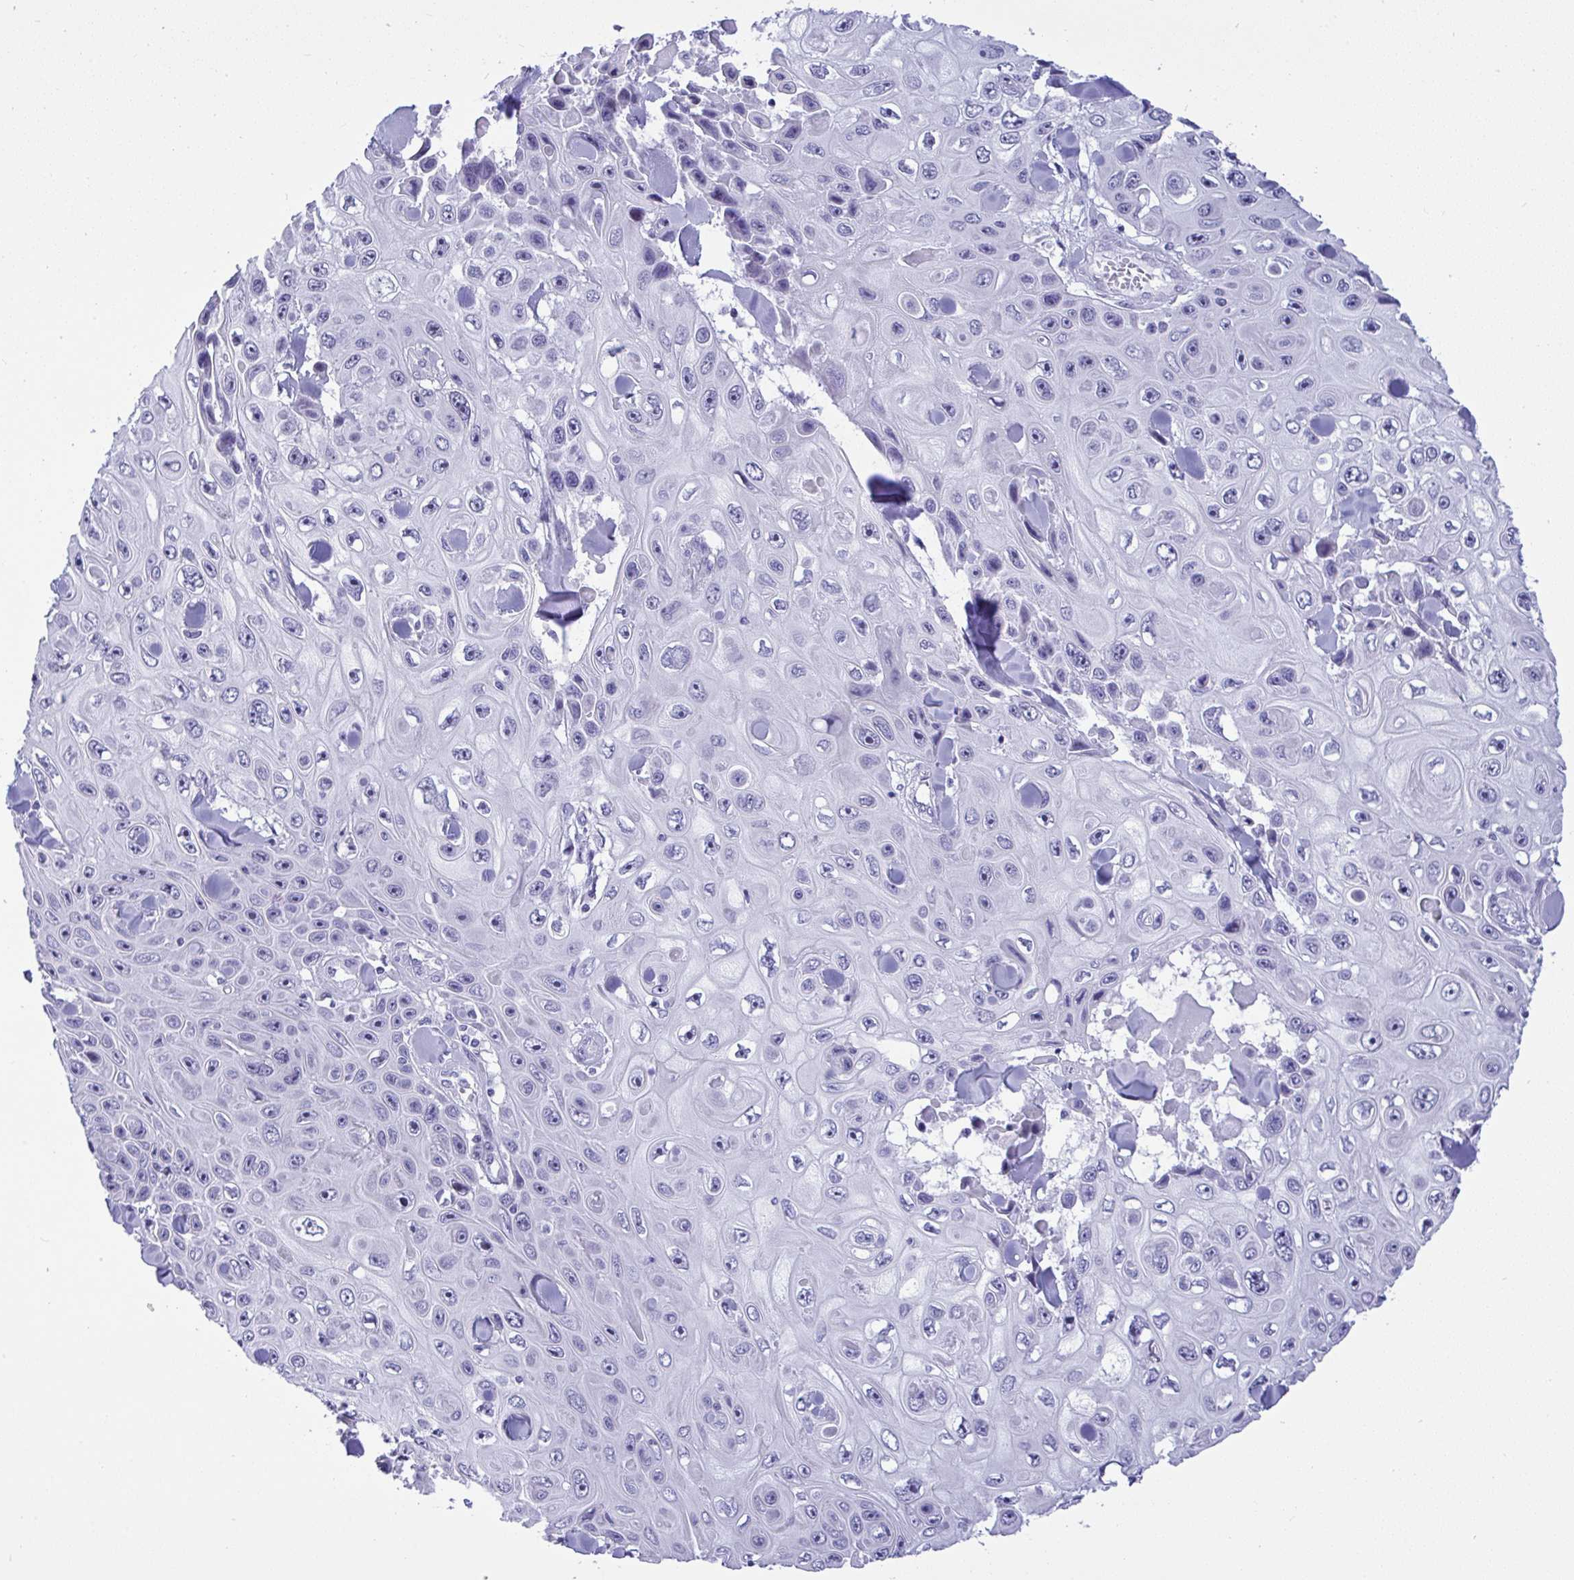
{"staining": {"intensity": "negative", "quantity": "none", "location": "none"}, "tissue": "skin cancer", "cell_type": "Tumor cells", "image_type": "cancer", "snomed": [{"axis": "morphology", "description": "Squamous cell carcinoma, NOS"}, {"axis": "topography", "description": "Skin"}], "caption": "Immunohistochemical staining of squamous cell carcinoma (skin) displays no significant staining in tumor cells.", "gene": "YBX2", "patient": {"sex": "male", "age": 82}}